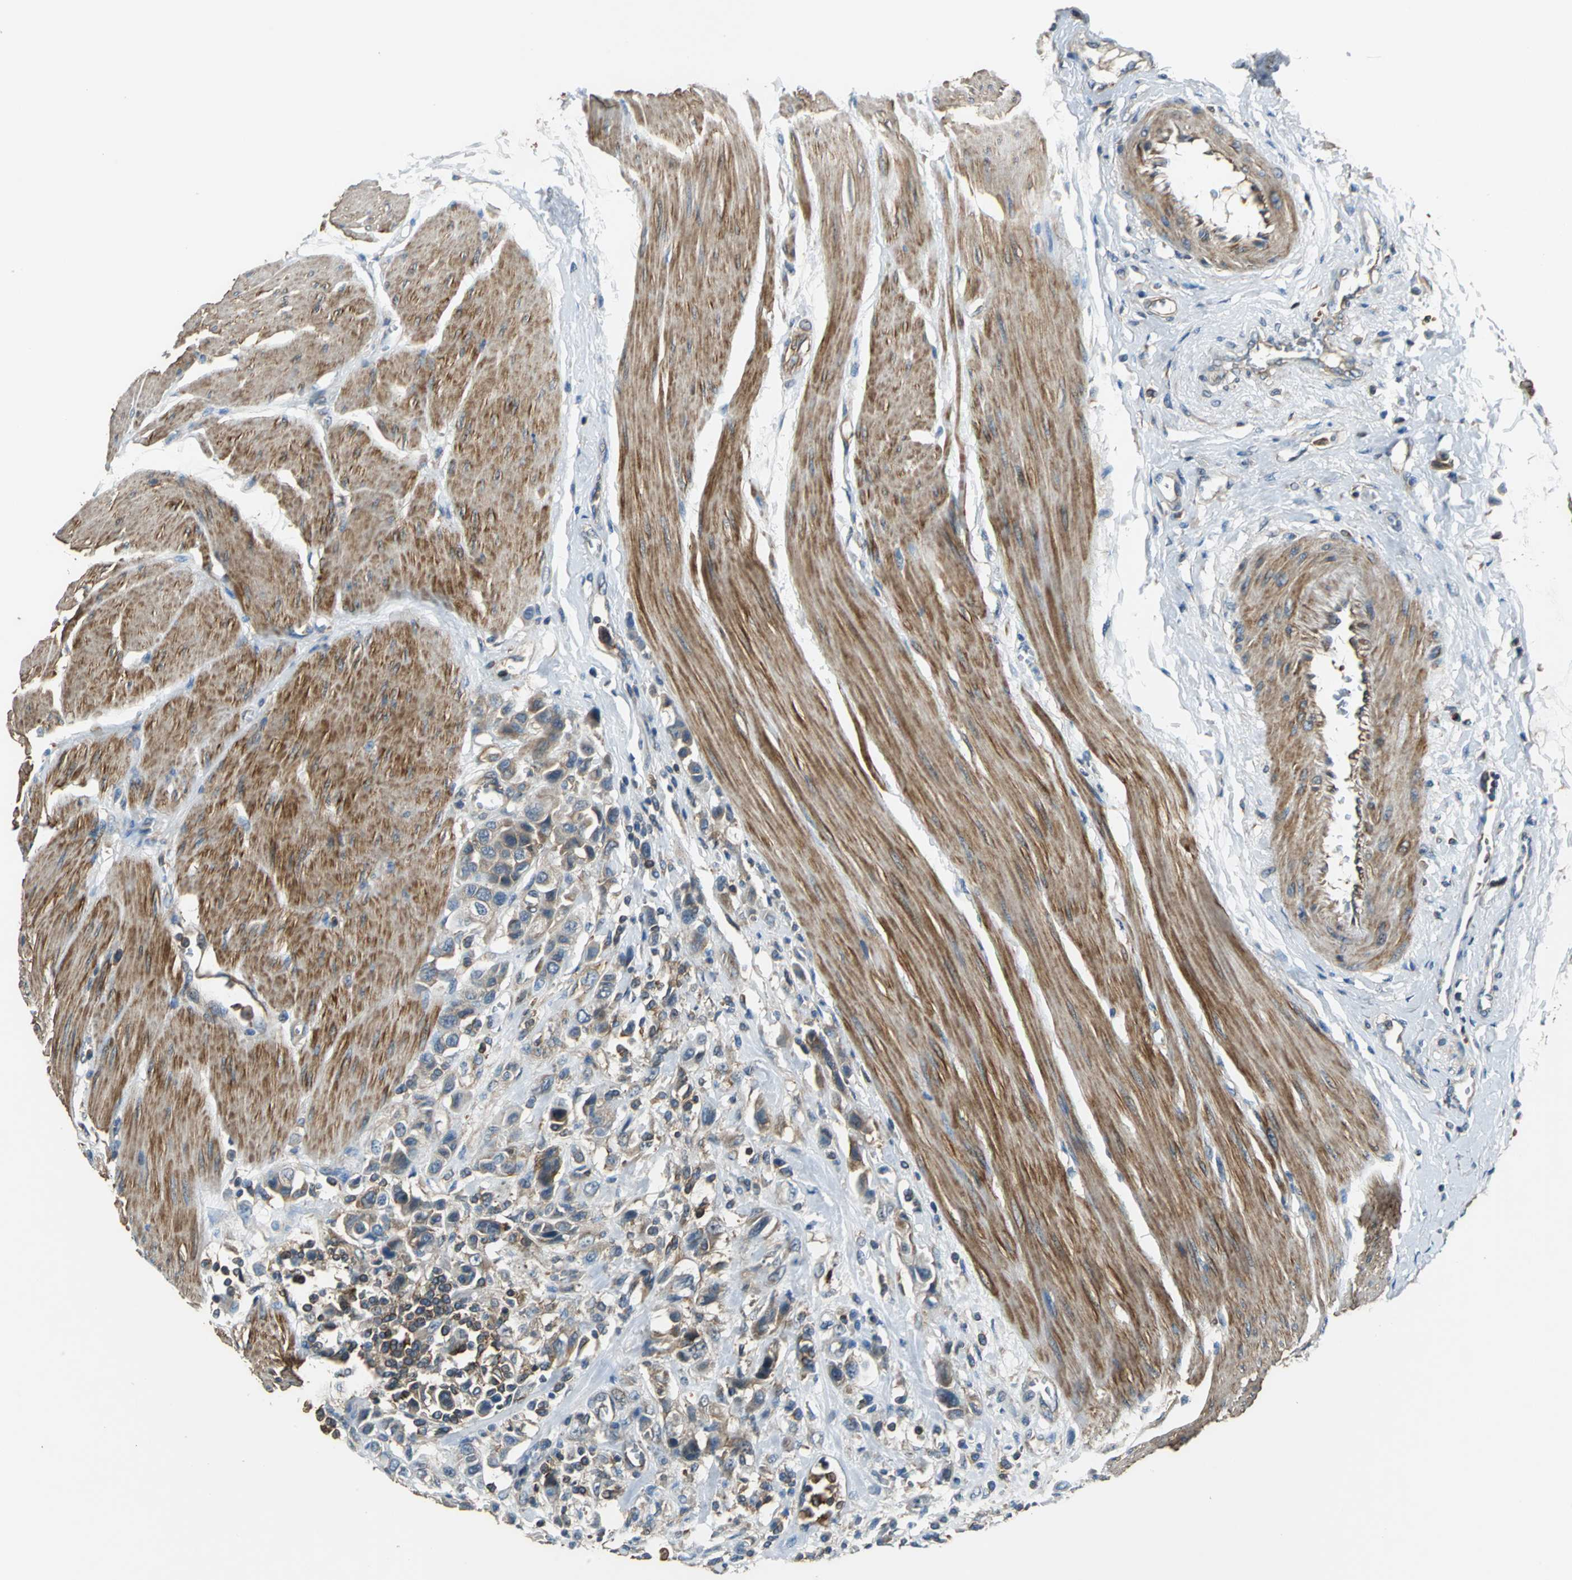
{"staining": {"intensity": "moderate", "quantity": ">75%", "location": "cytoplasmic/membranous"}, "tissue": "urothelial cancer", "cell_type": "Tumor cells", "image_type": "cancer", "snomed": [{"axis": "morphology", "description": "Urothelial carcinoma, High grade"}, {"axis": "topography", "description": "Urinary bladder"}], "caption": "IHC of urothelial cancer displays medium levels of moderate cytoplasmic/membranous expression in about >75% of tumor cells. (DAB (3,3'-diaminobenzidine) IHC with brightfield microscopy, high magnification).", "gene": "PARVA", "patient": {"sex": "male", "age": 50}}